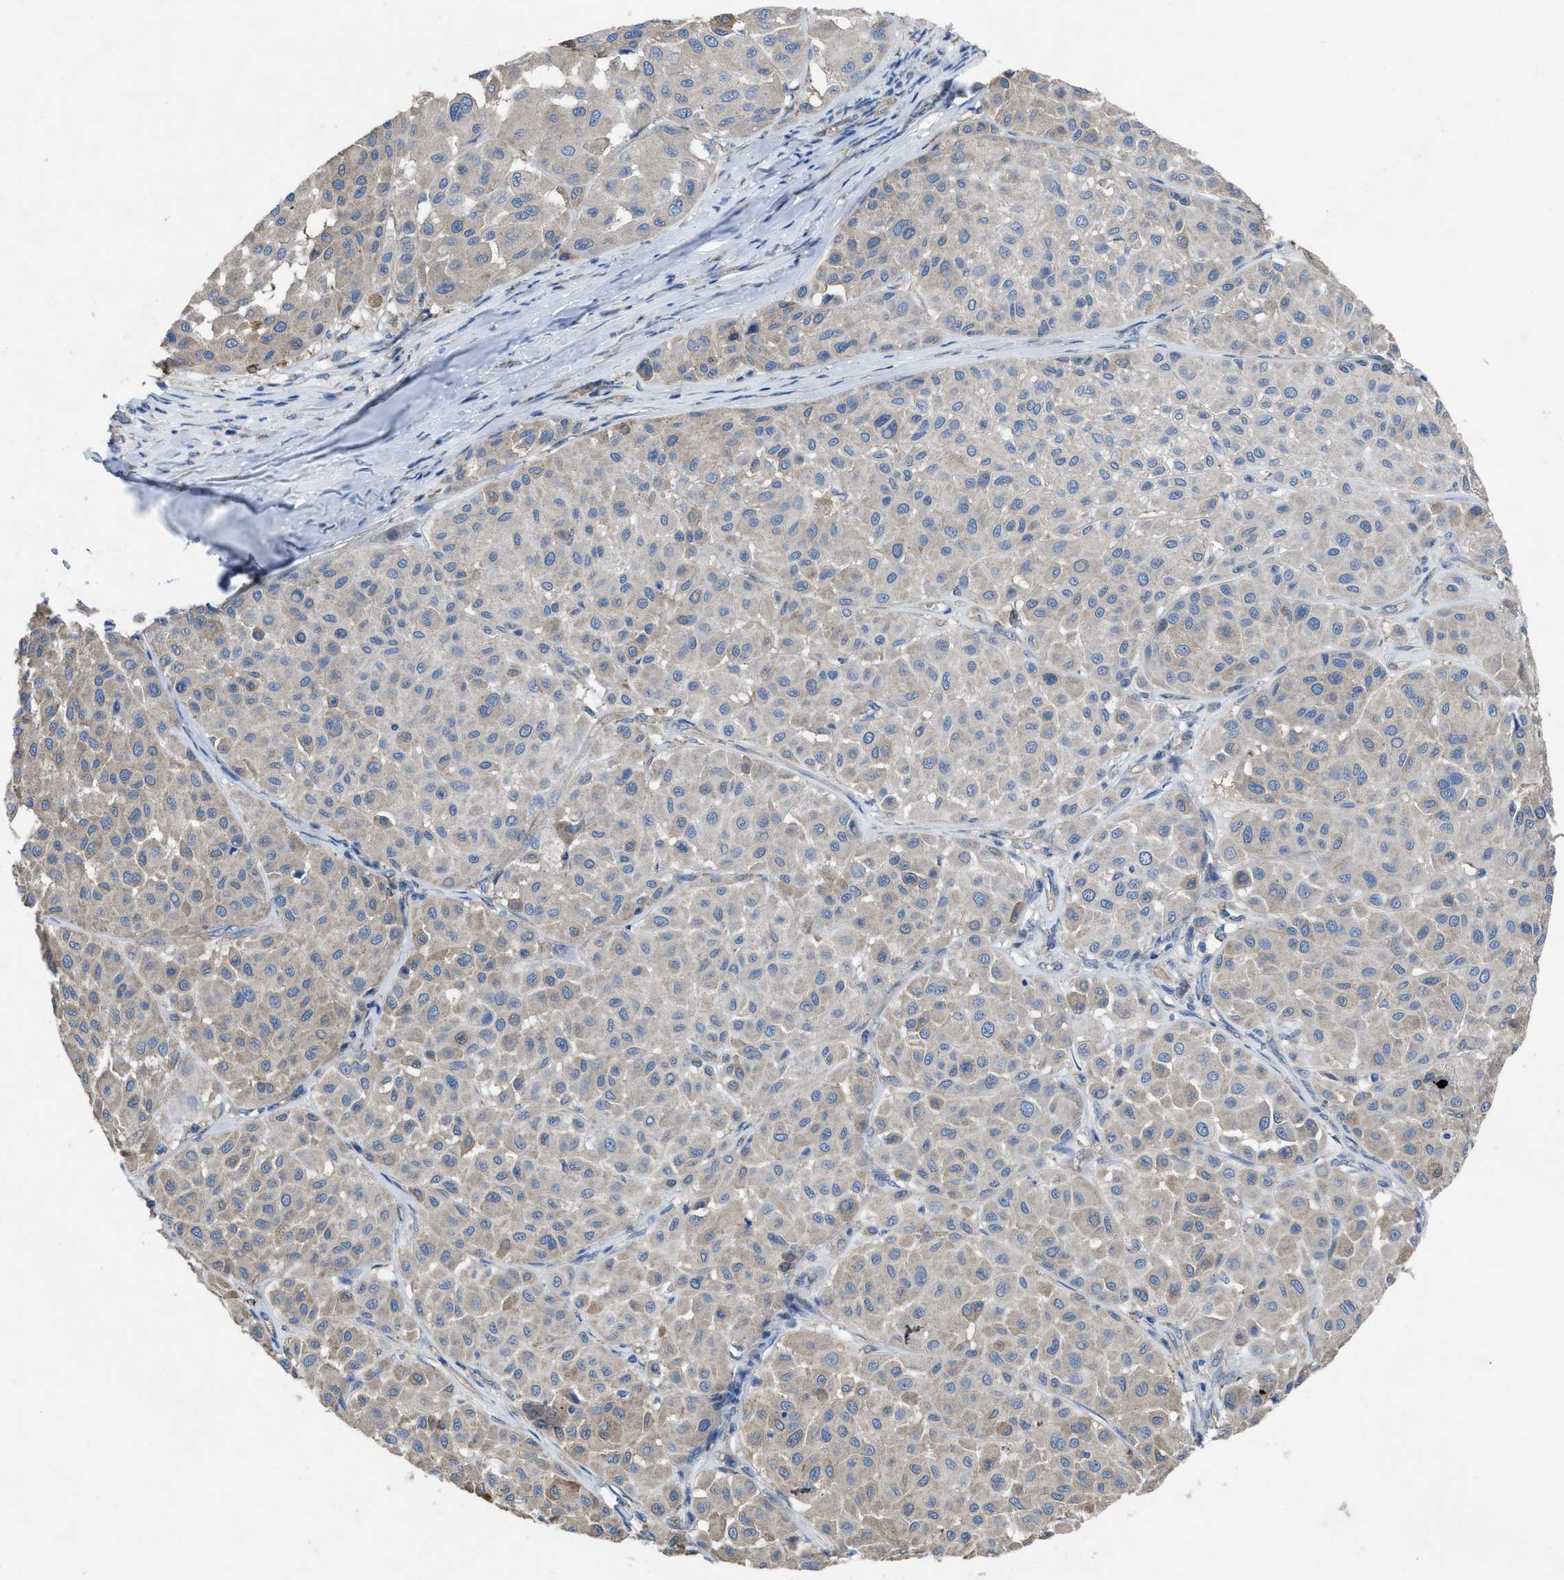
{"staining": {"intensity": "weak", "quantity": "25%-75%", "location": "cytoplasmic/membranous"}, "tissue": "melanoma", "cell_type": "Tumor cells", "image_type": "cancer", "snomed": [{"axis": "morphology", "description": "Malignant melanoma, Metastatic site"}, {"axis": "topography", "description": "Soft tissue"}], "caption": "Malignant melanoma (metastatic site) stained with a brown dye demonstrates weak cytoplasmic/membranous positive staining in about 25%-75% of tumor cells.", "gene": "DOLPP1", "patient": {"sex": "male", "age": 41}}